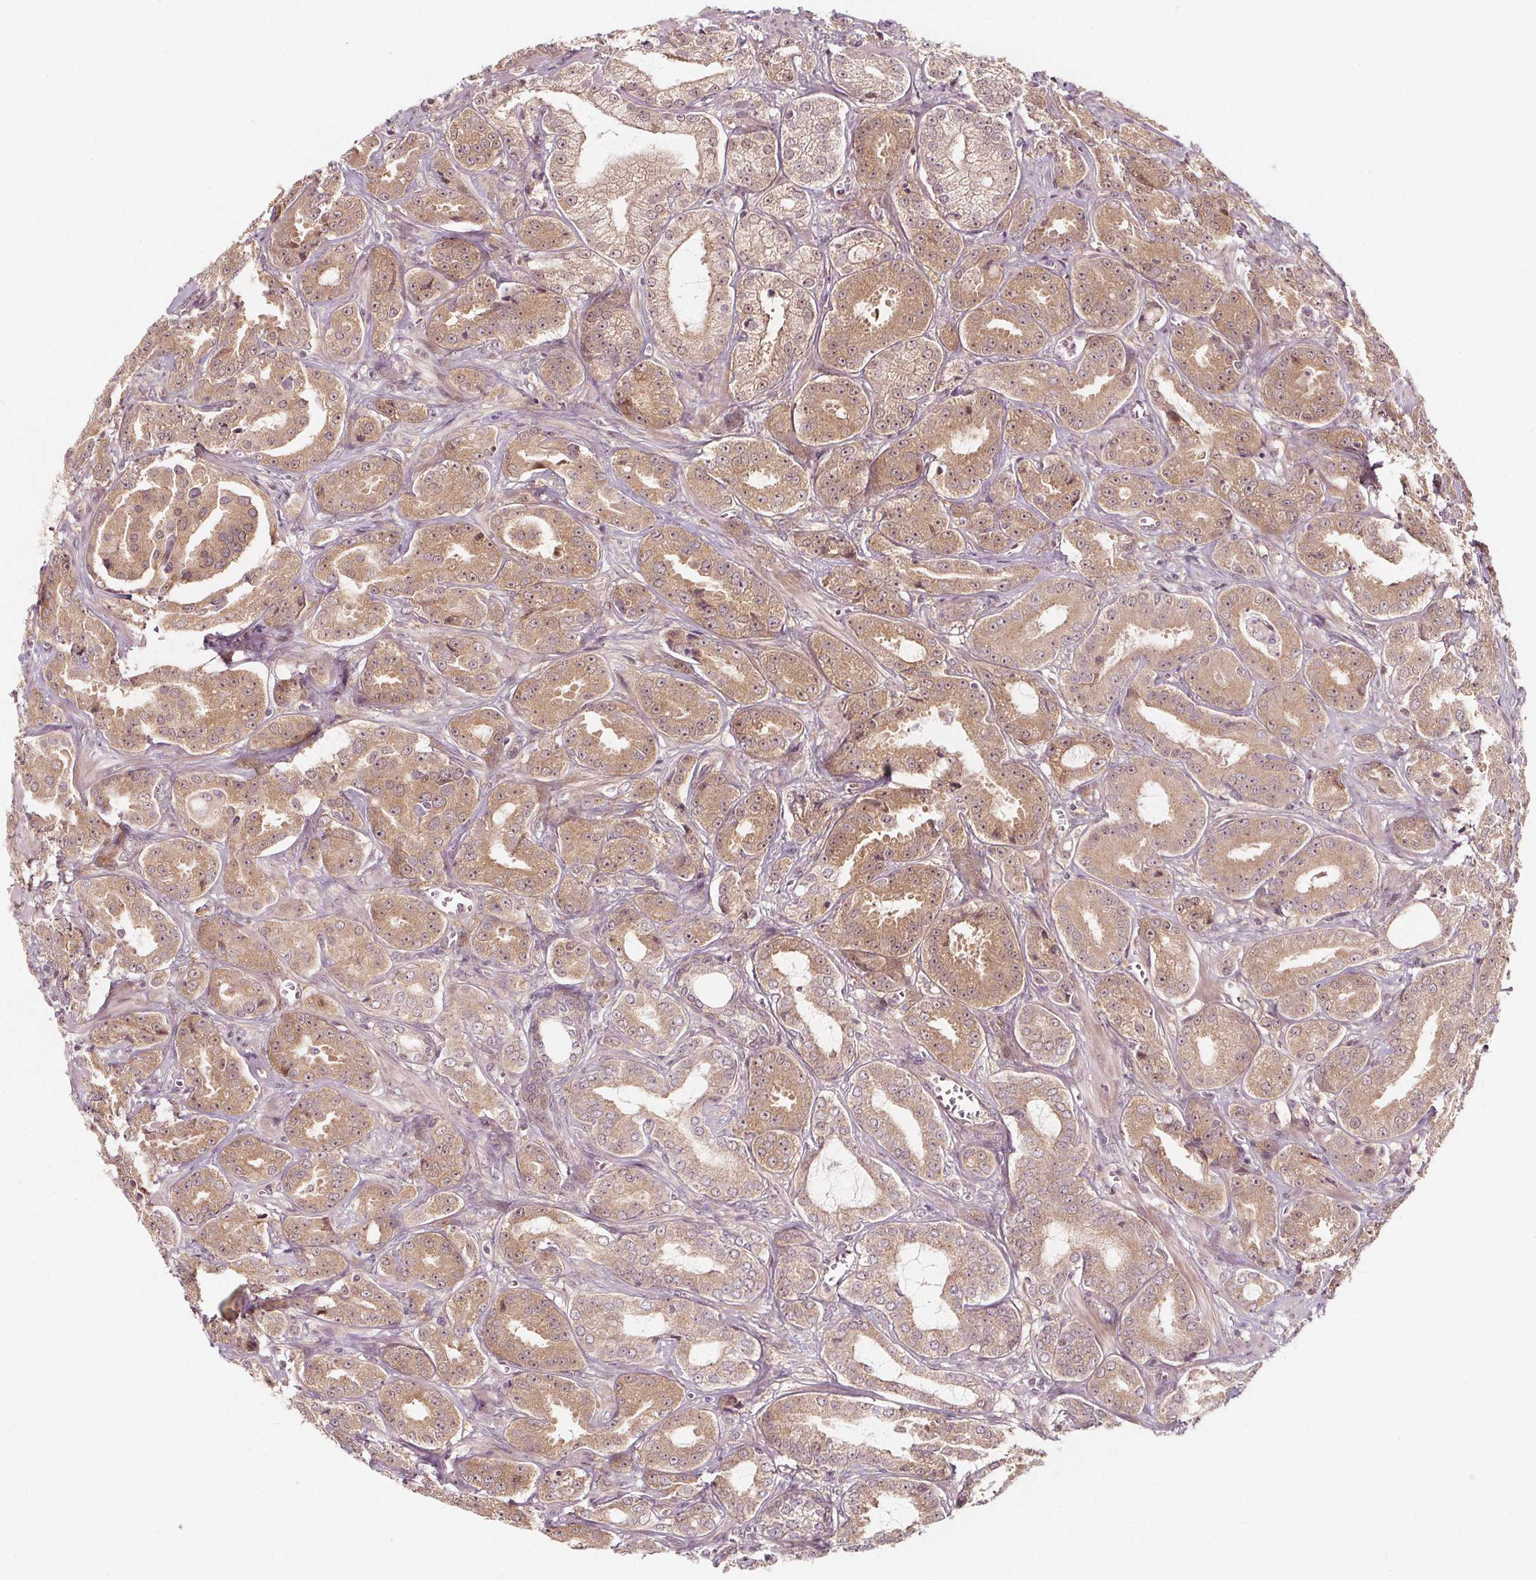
{"staining": {"intensity": "moderate", "quantity": ">75%", "location": "cytoplasmic/membranous"}, "tissue": "prostate cancer", "cell_type": "Tumor cells", "image_type": "cancer", "snomed": [{"axis": "morphology", "description": "Adenocarcinoma, High grade"}, {"axis": "topography", "description": "Prostate"}], "caption": "This image demonstrates IHC staining of prostate cancer (adenocarcinoma (high-grade)), with medium moderate cytoplasmic/membranous positivity in approximately >75% of tumor cells.", "gene": "AKT1S1", "patient": {"sex": "male", "age": 64}}